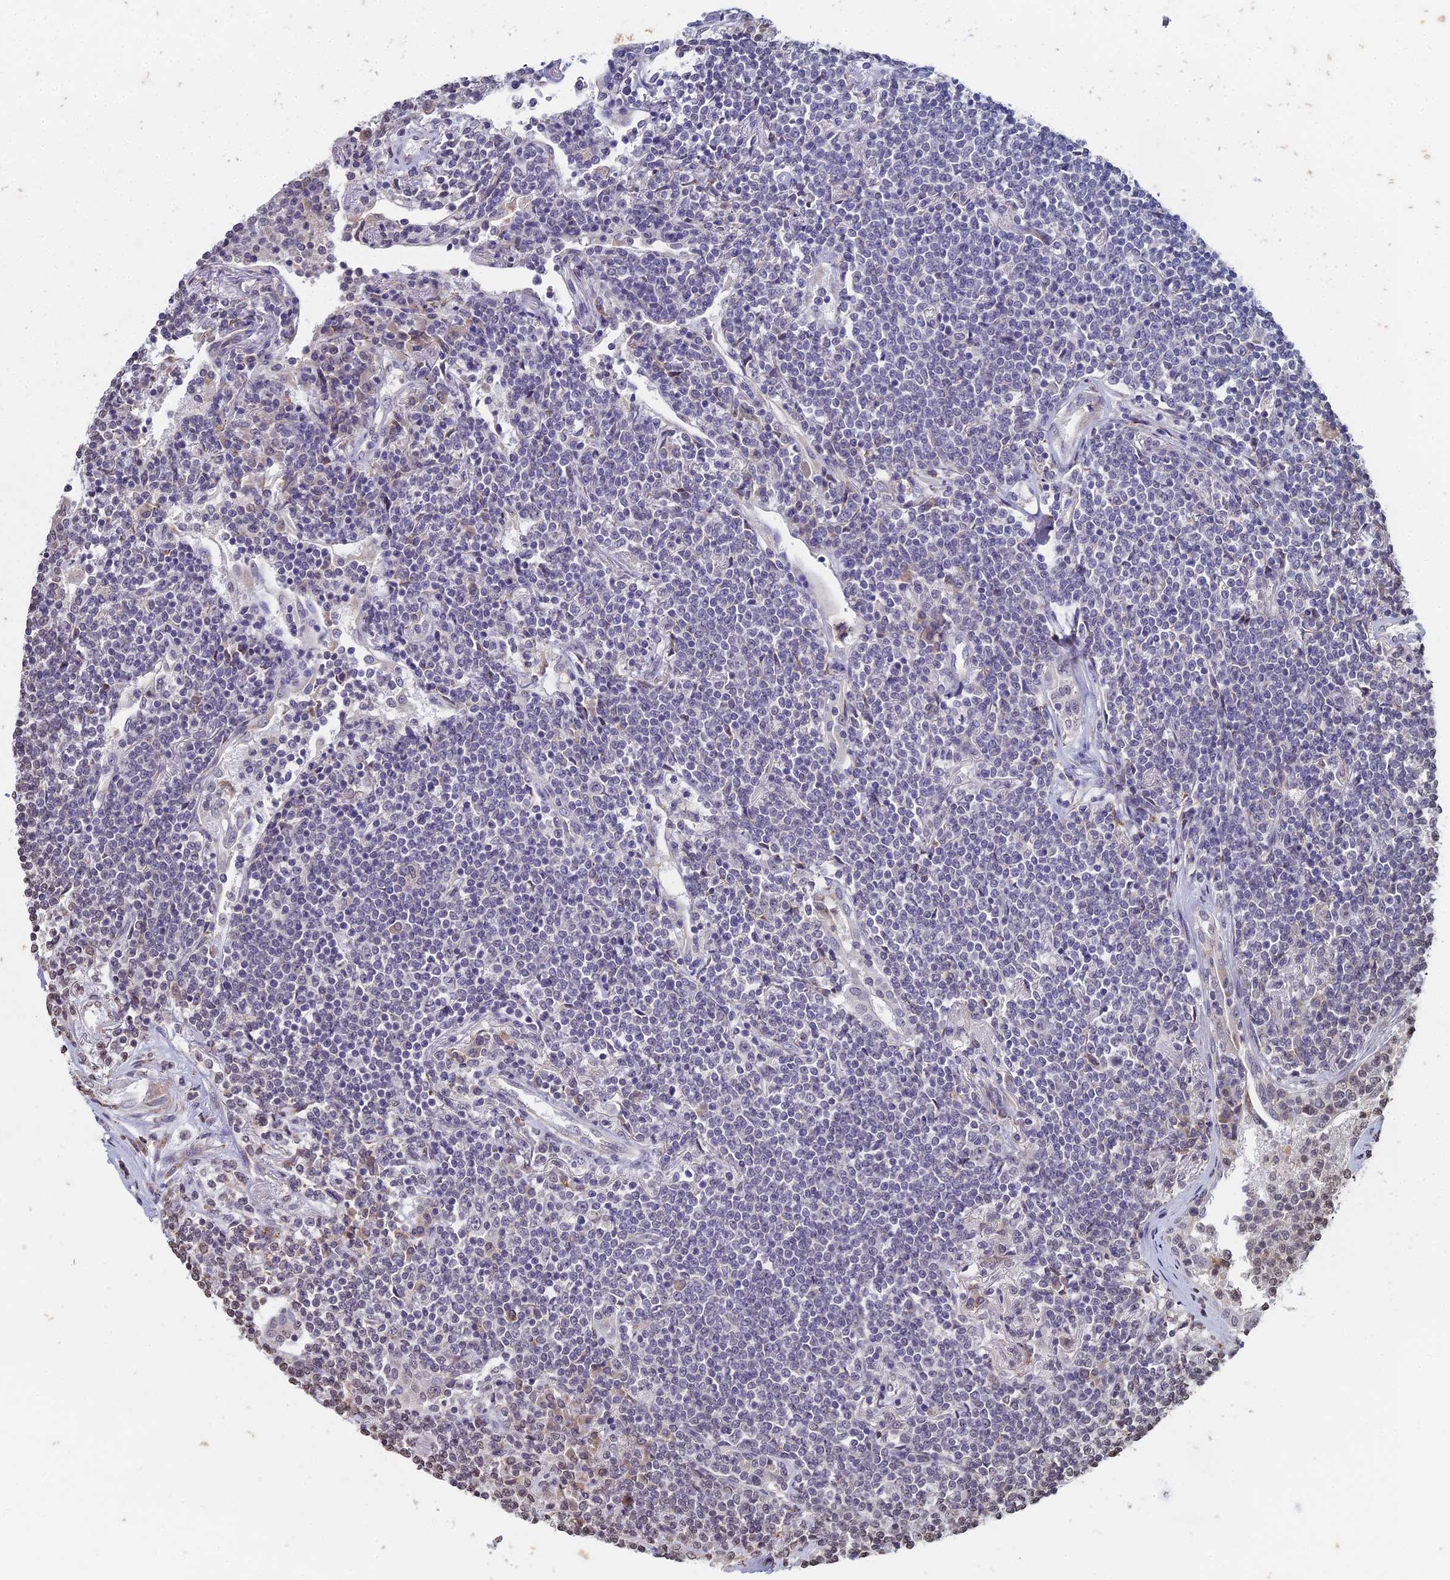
{"staining": {"intensity": "negative", "quantity": "none", "location": "none"}, "tissue": "lymphoma", "cell_type": "Tumor cells", "image_type": "cancer", "snomed": [{"axis": "morphology", "description": "Malignant lymphoma, non-Hodgkin's type, Low grade"}, {"axis": "topography", "description": "Lung"}], "caption": "A micrograph of human malignant lymphoma, non-Hodgkin's type (low-grade) is negative for staining in tumor cells. (DAB (3,3'-diaminobenzidine) immunohistochemistry with hematoxylin counter stain).", "gene": "PRR22", "patient": {"sex": "female", "age": 71}}